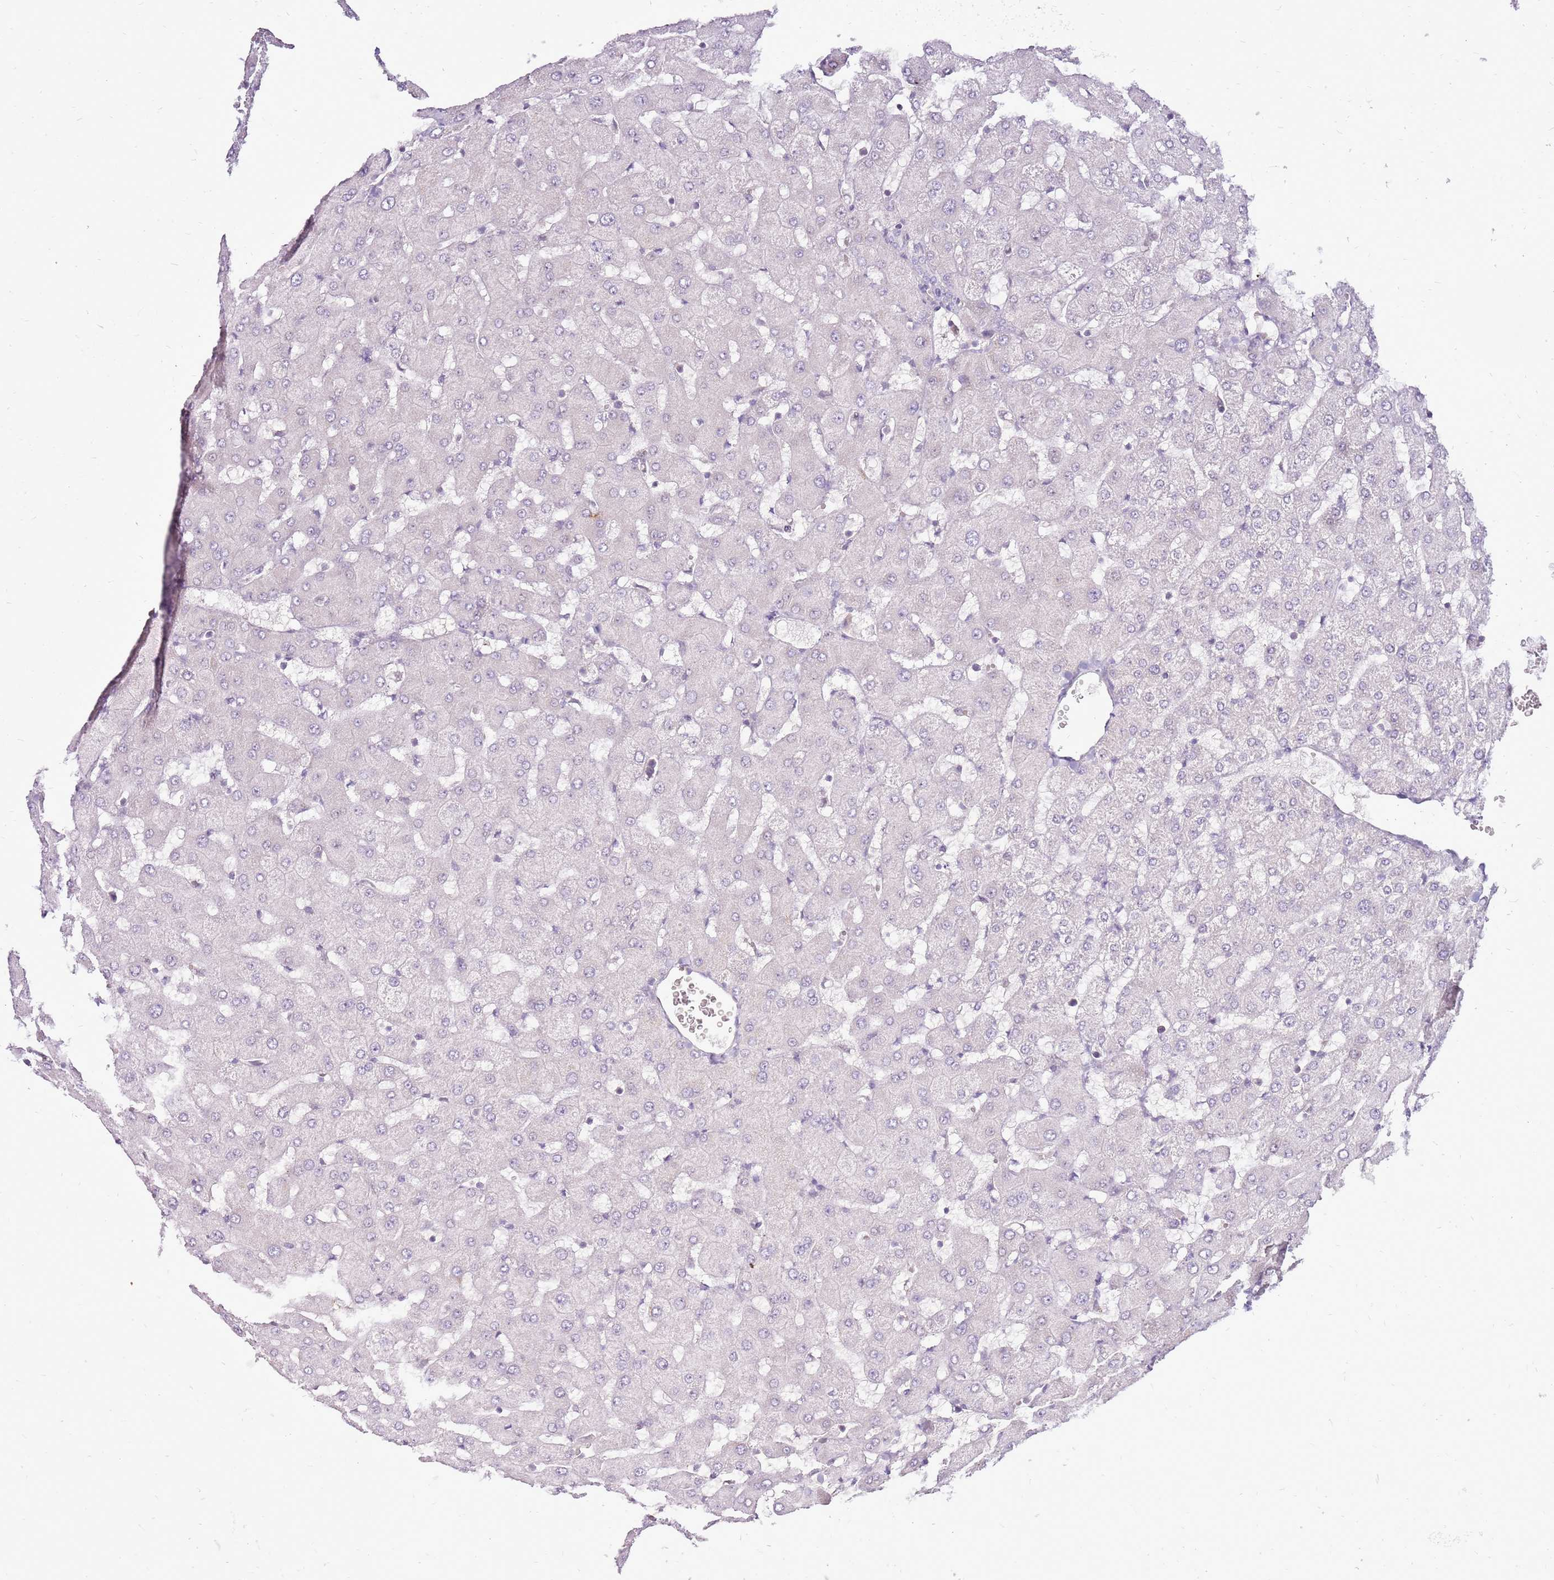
{"staining": {"intensity": "negative", "quantity": "none", "location": "none"}, "tissue": "liver", "cell_type": "Cholangiocytes", "image_type": "normal", "snomed": [{"axis": "morphology", "description": "Normal tissue, NOS"}, {"axis": "topography", "description": "Liver"}], "caption": "A micrograph of liver stained for a protein shows no brown staining in cholangiocytes. (Immunohistochemistry (ihc), brightfield microscopy, high magnification).", "gene": "UGGT2", "patient": {"sex": "female", "age": 63}}